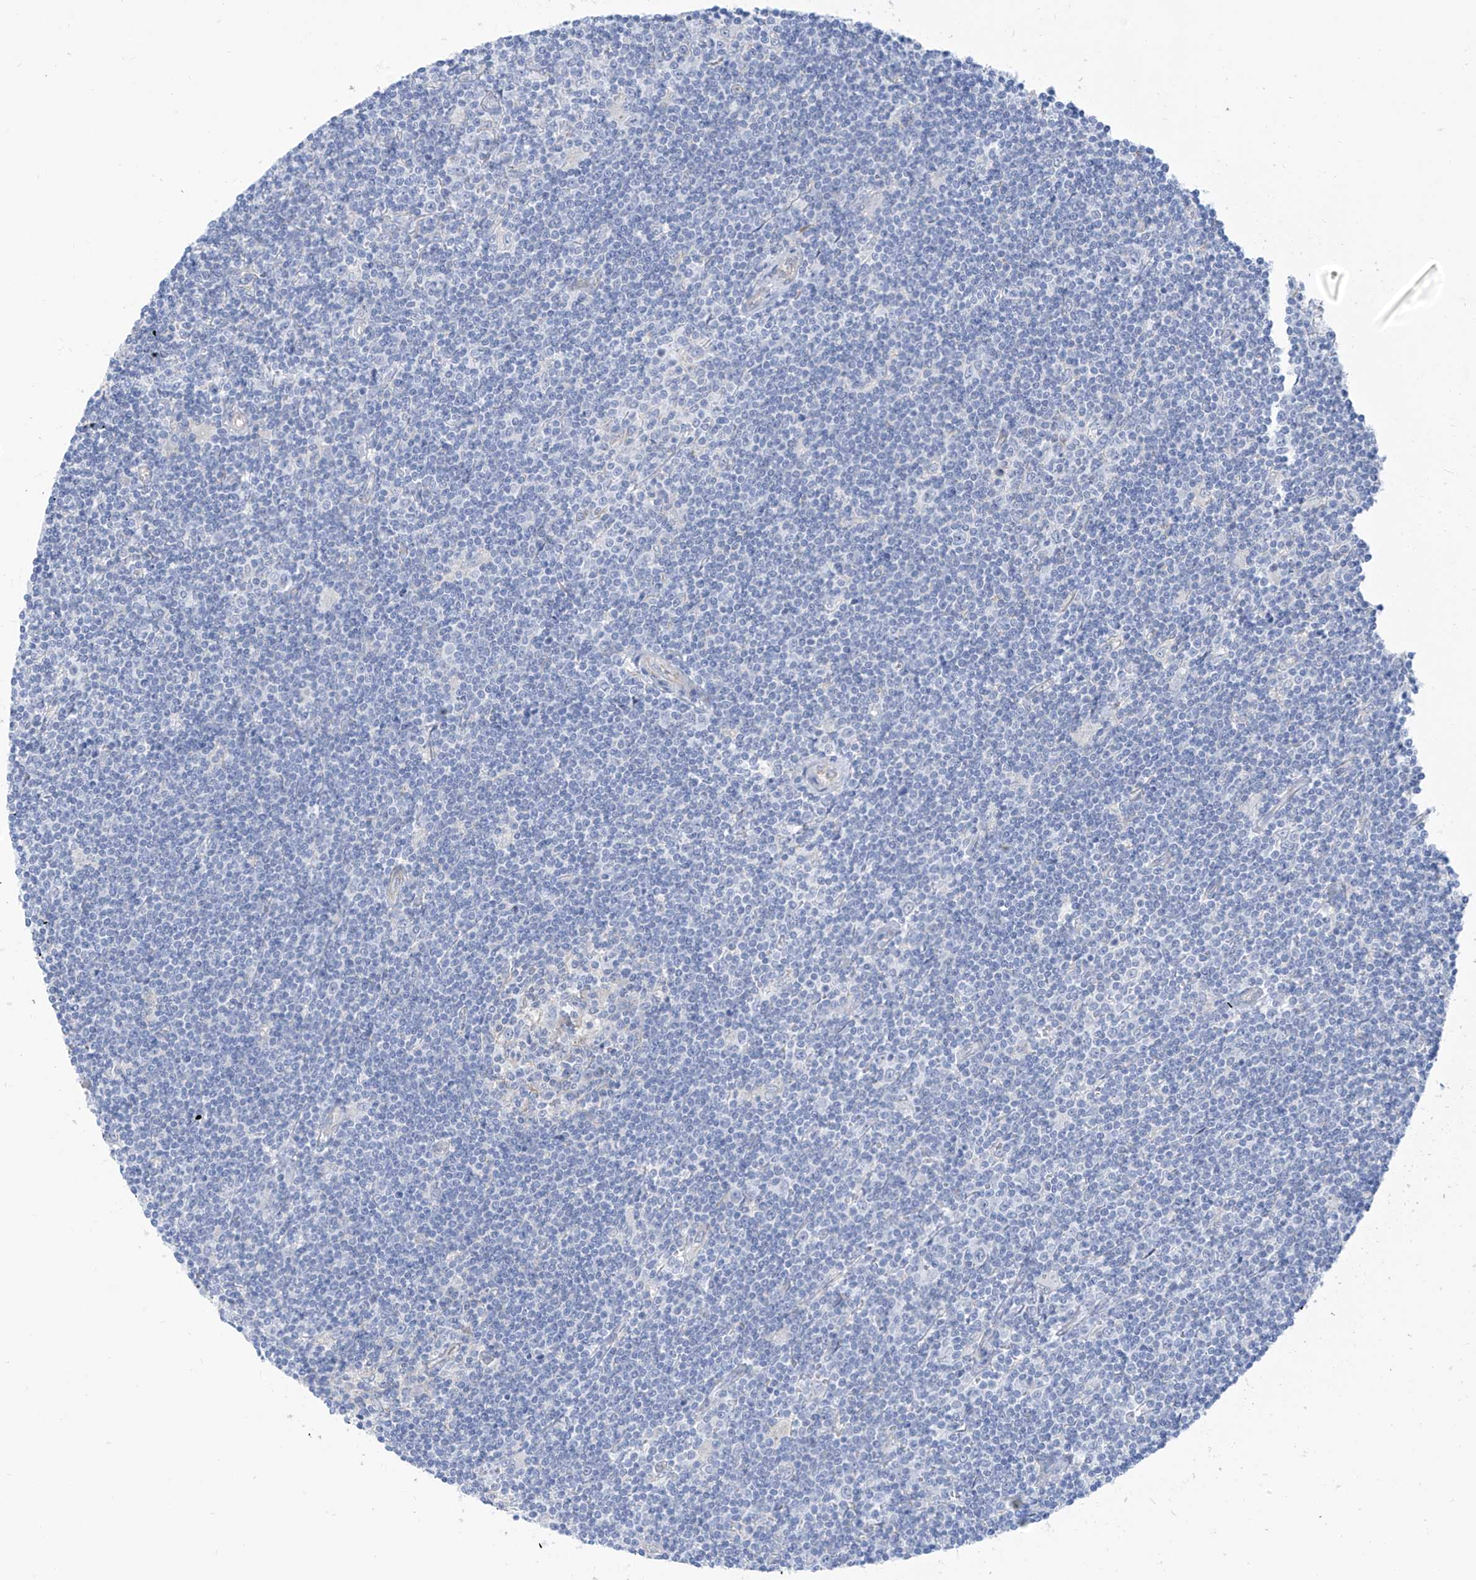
{"staining": {"intensity": "negative", "quantity": "none", "location": "none"}, "tissue": "lymphoma", "cell_type": "Tumor cells", "image_type": "cancer", "snomed": [{"axis": "morphology", "description": "Malignant lymphoma, non-Hodgkin's type, Low grade"}, {"axis": "topography", "description": "Spleen"}], "caption": "Immunohistochemistry (IHC) histopathology image of human malignant lymphoma, non-Hodgkin's type (low-grade) stained for a protein (brown), which reveals no positivity in tumor cells. Brightfield microscopy of immunohistochemistry (IHC) stained with DAB (brown) and hematoxylin (blue), captured at high magnification.", "gene": "RCN2", "patient": {"sex": "male", "age": 76}}